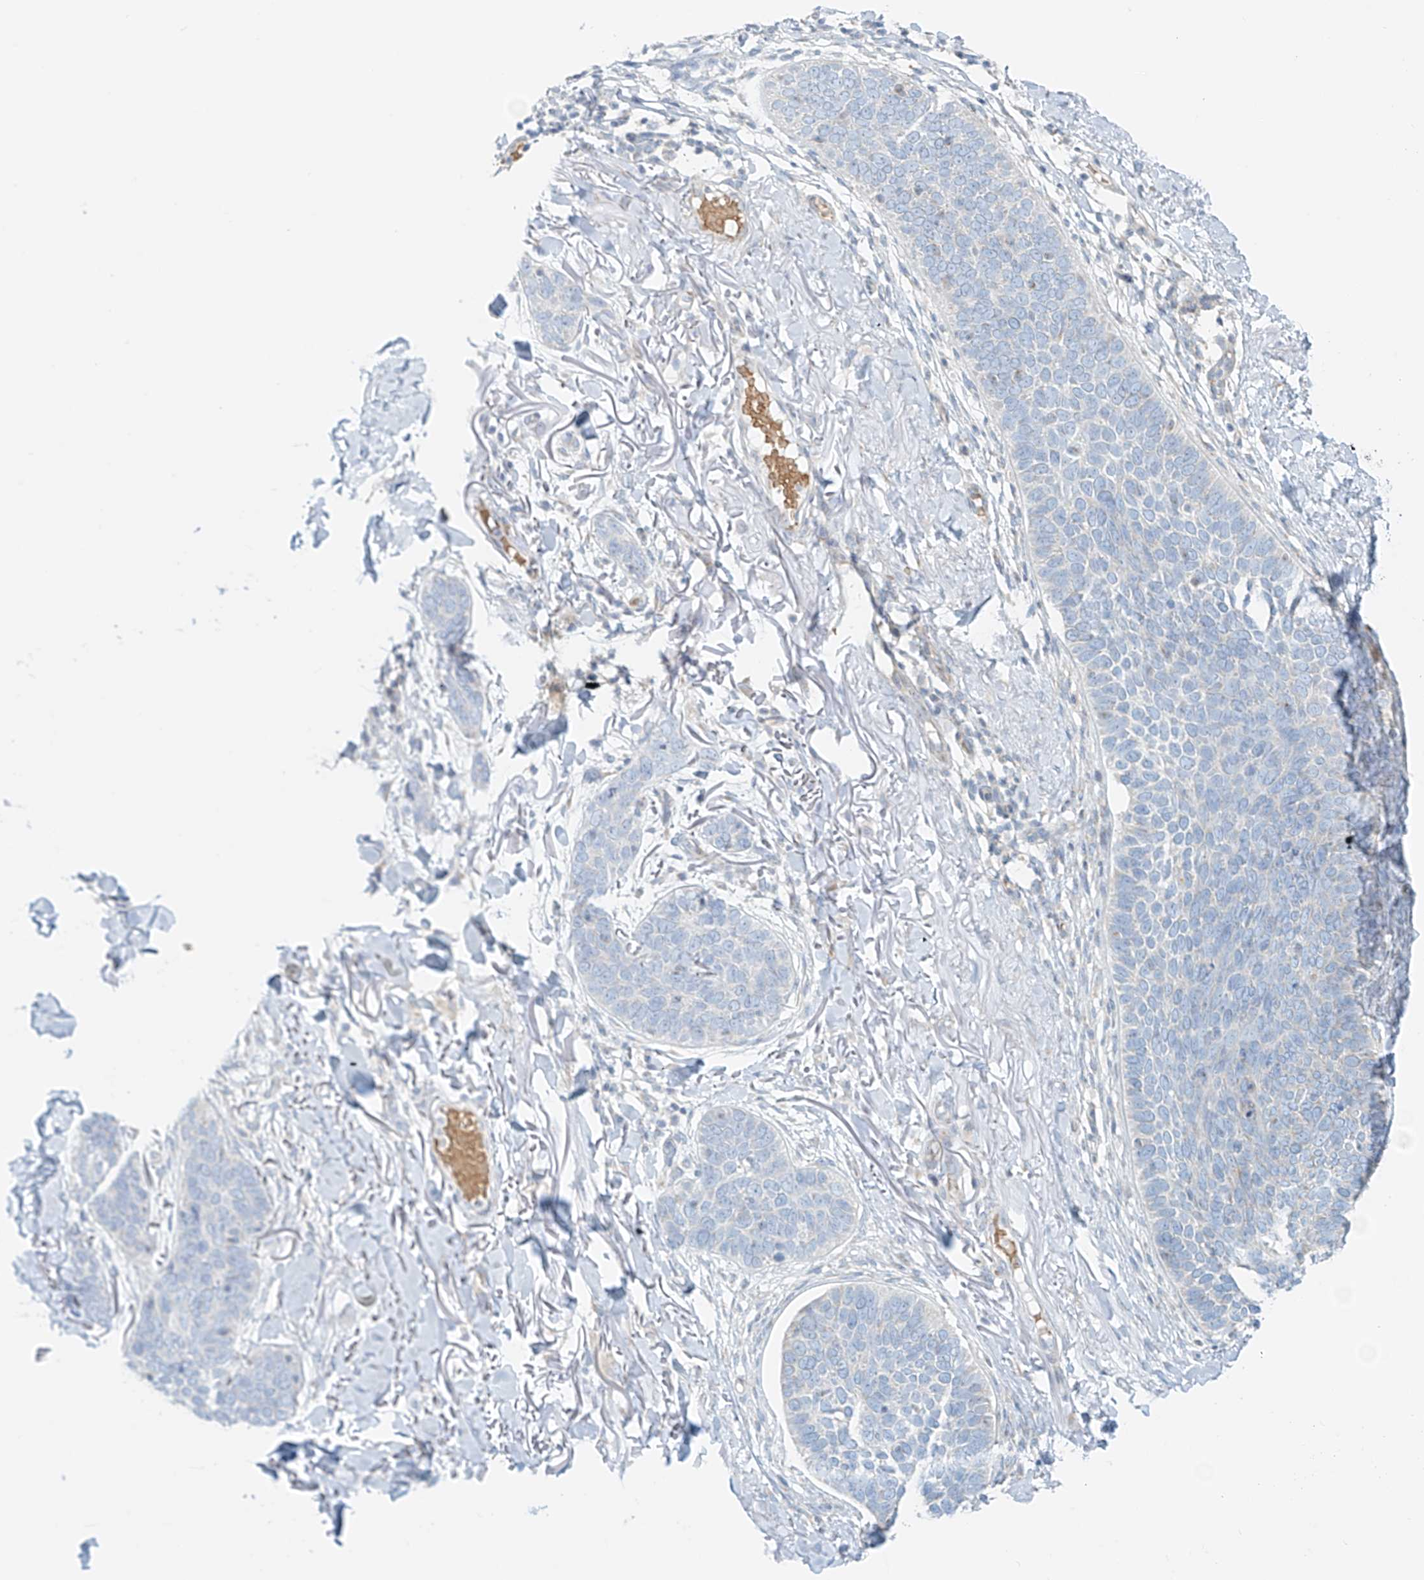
{"staining": {"intensity": "negative", "quantity": "none", "location": "none"}, "tissue": "skin cancer", "cell_type": "Tumor cells", "image_type": "cancer", "snomed": [{"axis": "morphology", "description": "Basal cell carcinoma"}, {"axis": "topography", "description": "Skin"}], "caption": "Human basal cell carcinoma (skin) stained for a protein using immunohistochemistry (IHC) reveals no expression in tumor cells.", "gene": "EIPR1", "patient": {"sex": "male", "age": 85}}